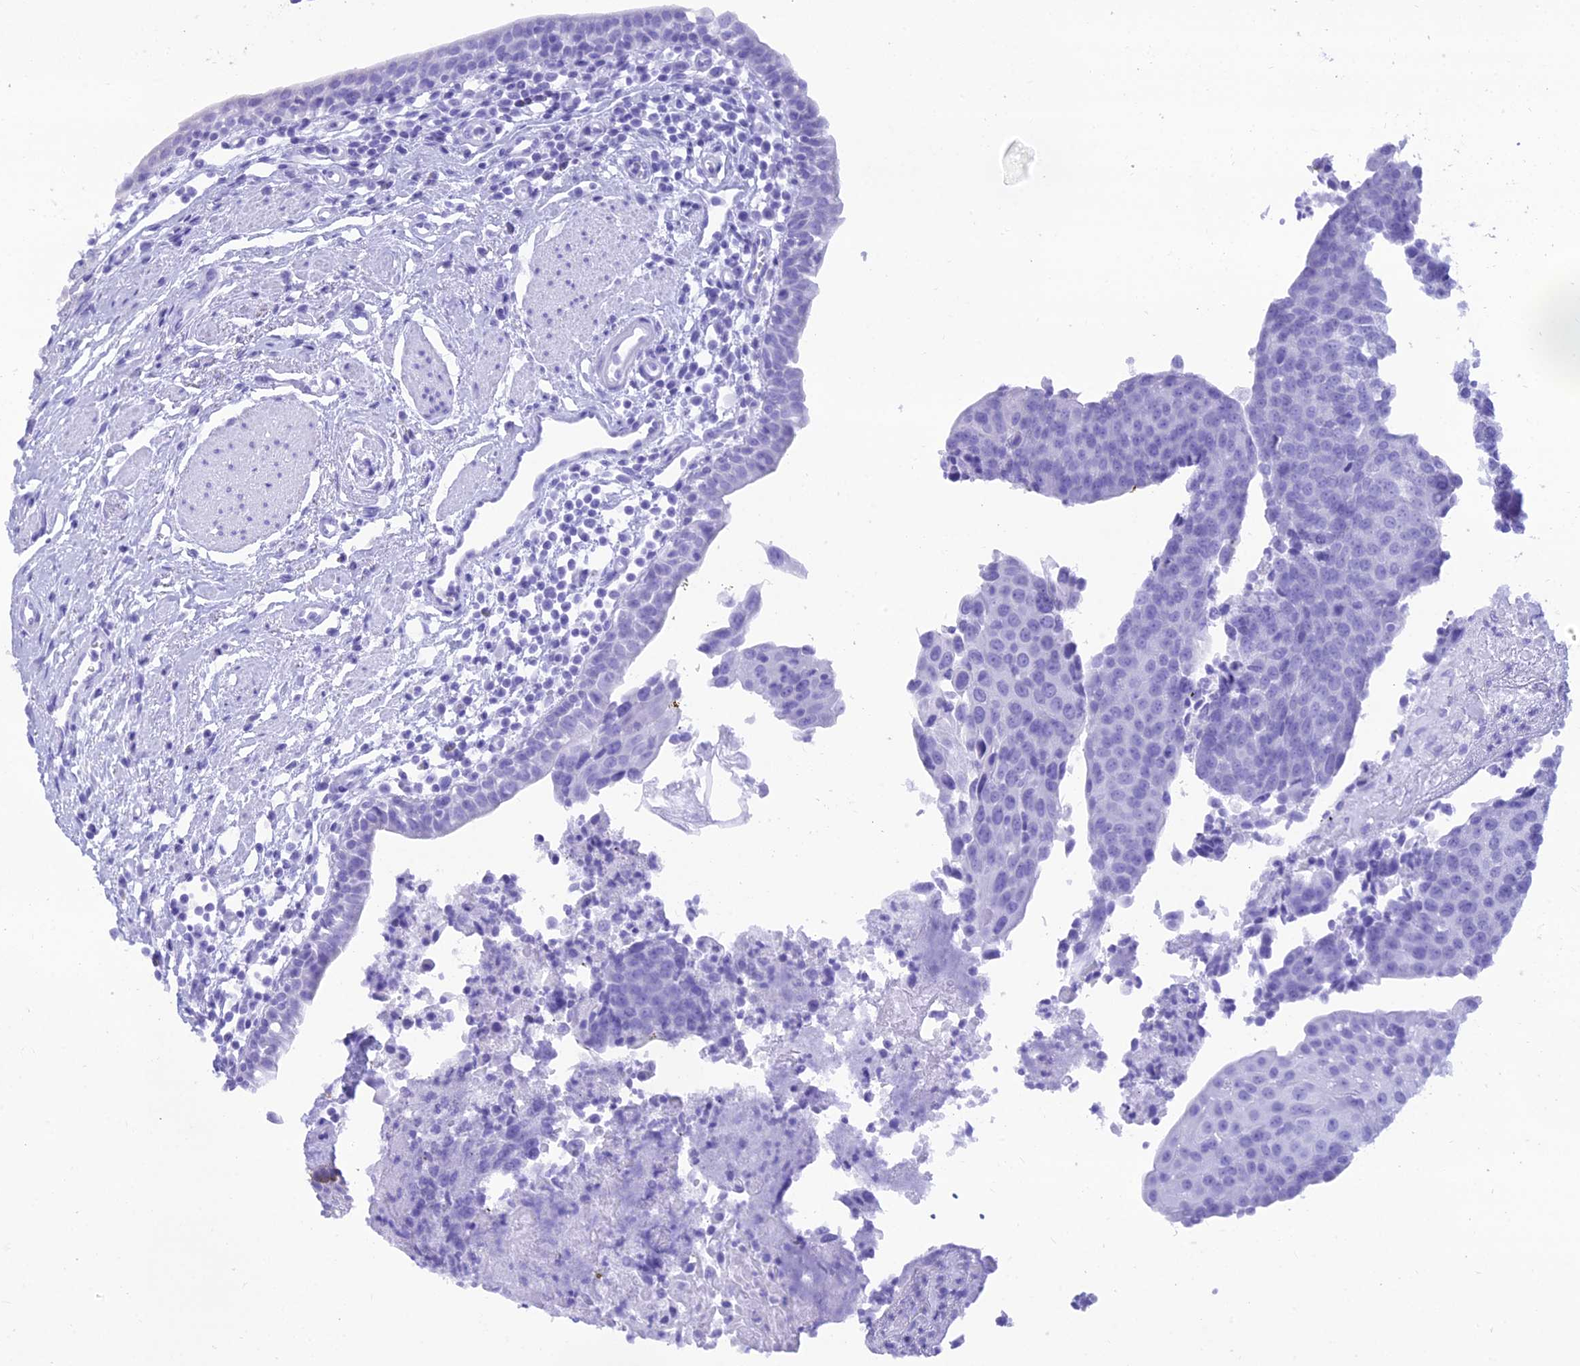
{"staining": {"intensity": "negative", "quantity": "none", "location": "none"}, "tissue": "urothelial cancer", "cell_type": "Tumor cells", "image_type": "cancer", "snomed": [{"axis": "morphology", "description": "Urothelial carcinoma, High grade"}, {"axis": "topography", "description": "Urinary bladder"}], "caption": "Tumor cells show no significant staining in high-grade urothelial carcinoma.", "gene": "CLCN7", "patient": {"sex": "female", "age": 85}}